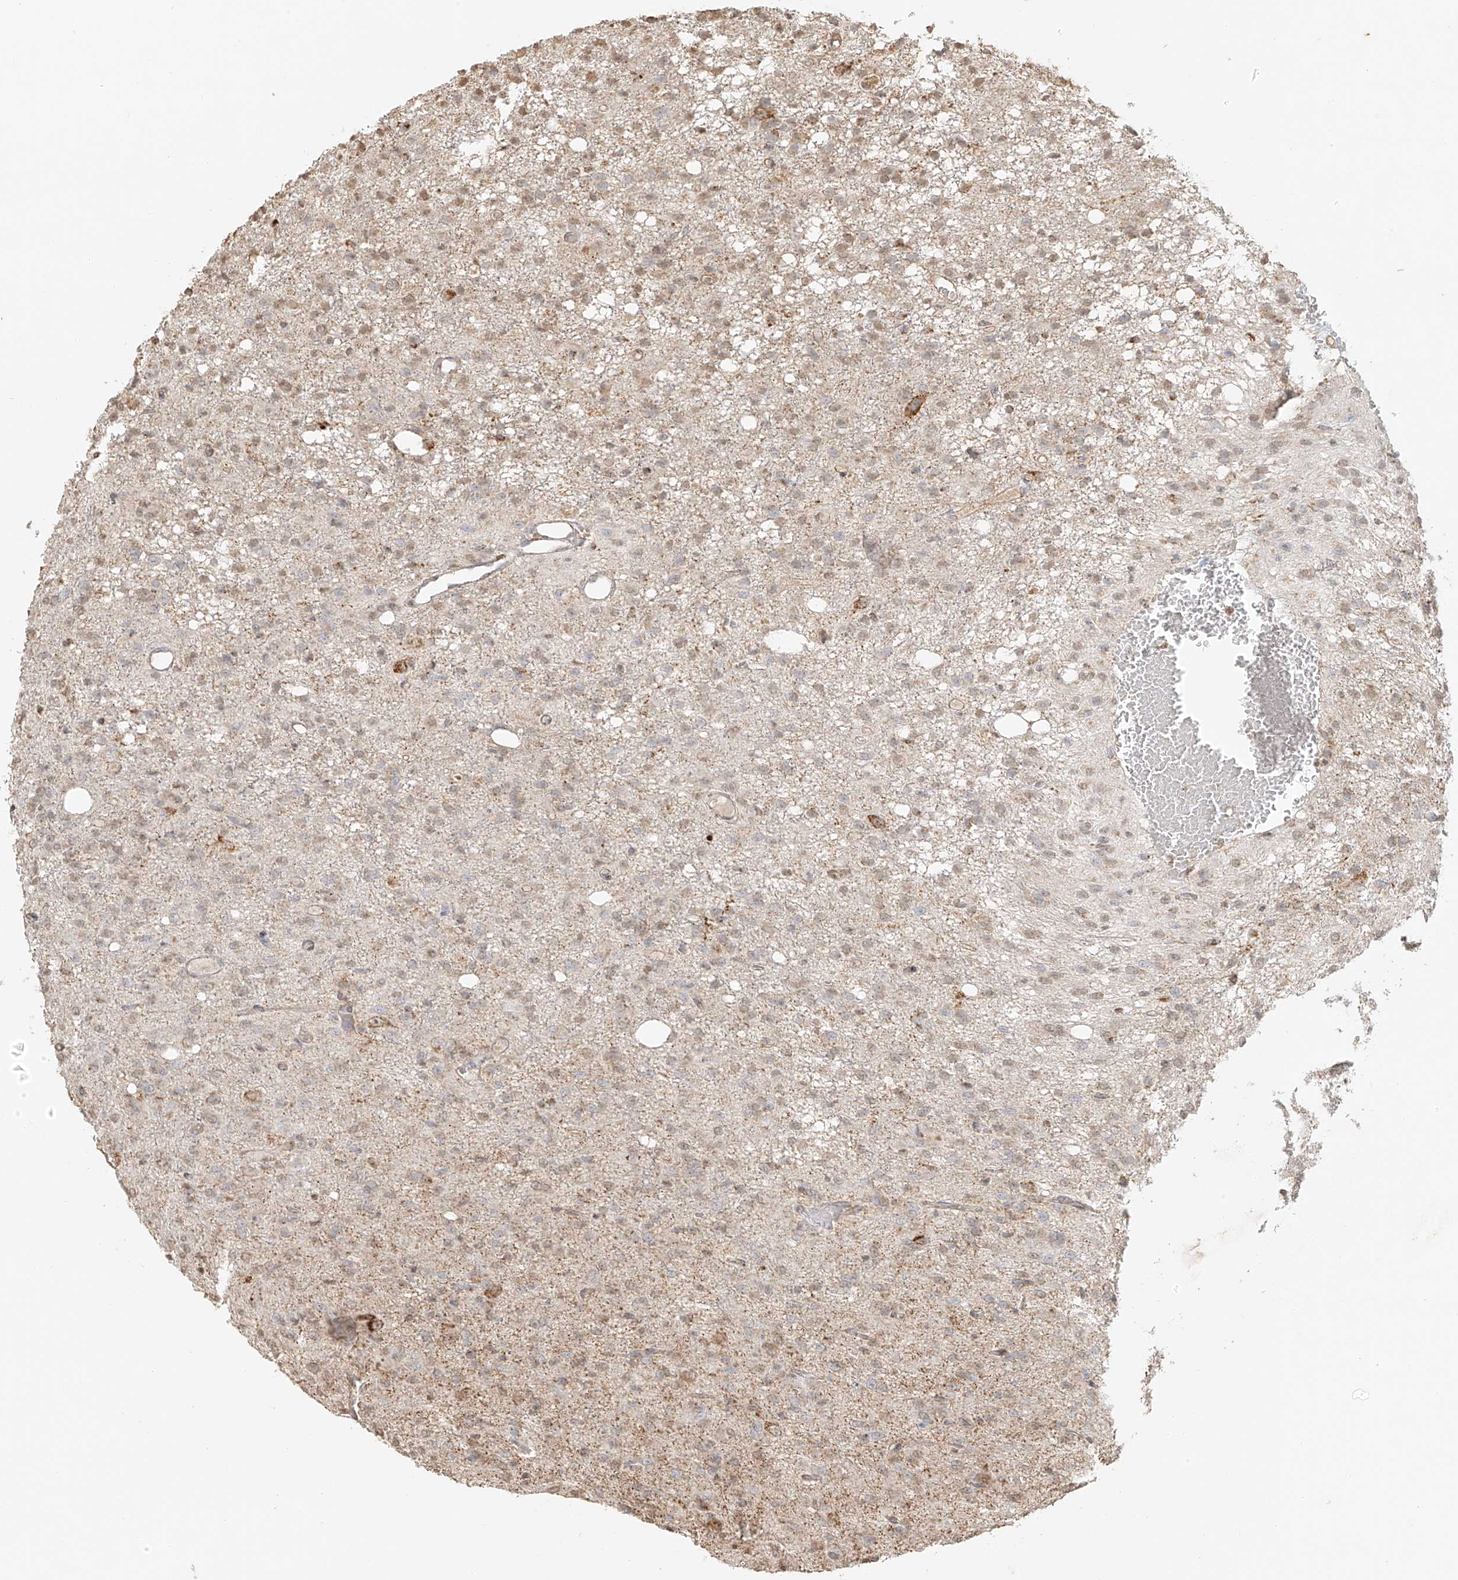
{"staining": {"intensity": "weak", "quantity": "25%-75%", "location": "cytoplasmic/membranous,nuclear"}, "tissue": "glioma", "cell_type": "Tumor cells", "image_type": "cancer", "snomed": [{"axis": "morphology", "description": "Glioma, malignant, High grade"}, {"axis": "topography", "description": "Brain"}], "caption": "Malignant glioma (high-grade) stained with IHC exhibits weak cytoplasmic/membranous and nuclear expression in about 25%-75% of tumor cells.", "gene": "MIPEP", "patient": {"sex": "female", "age": 59}}